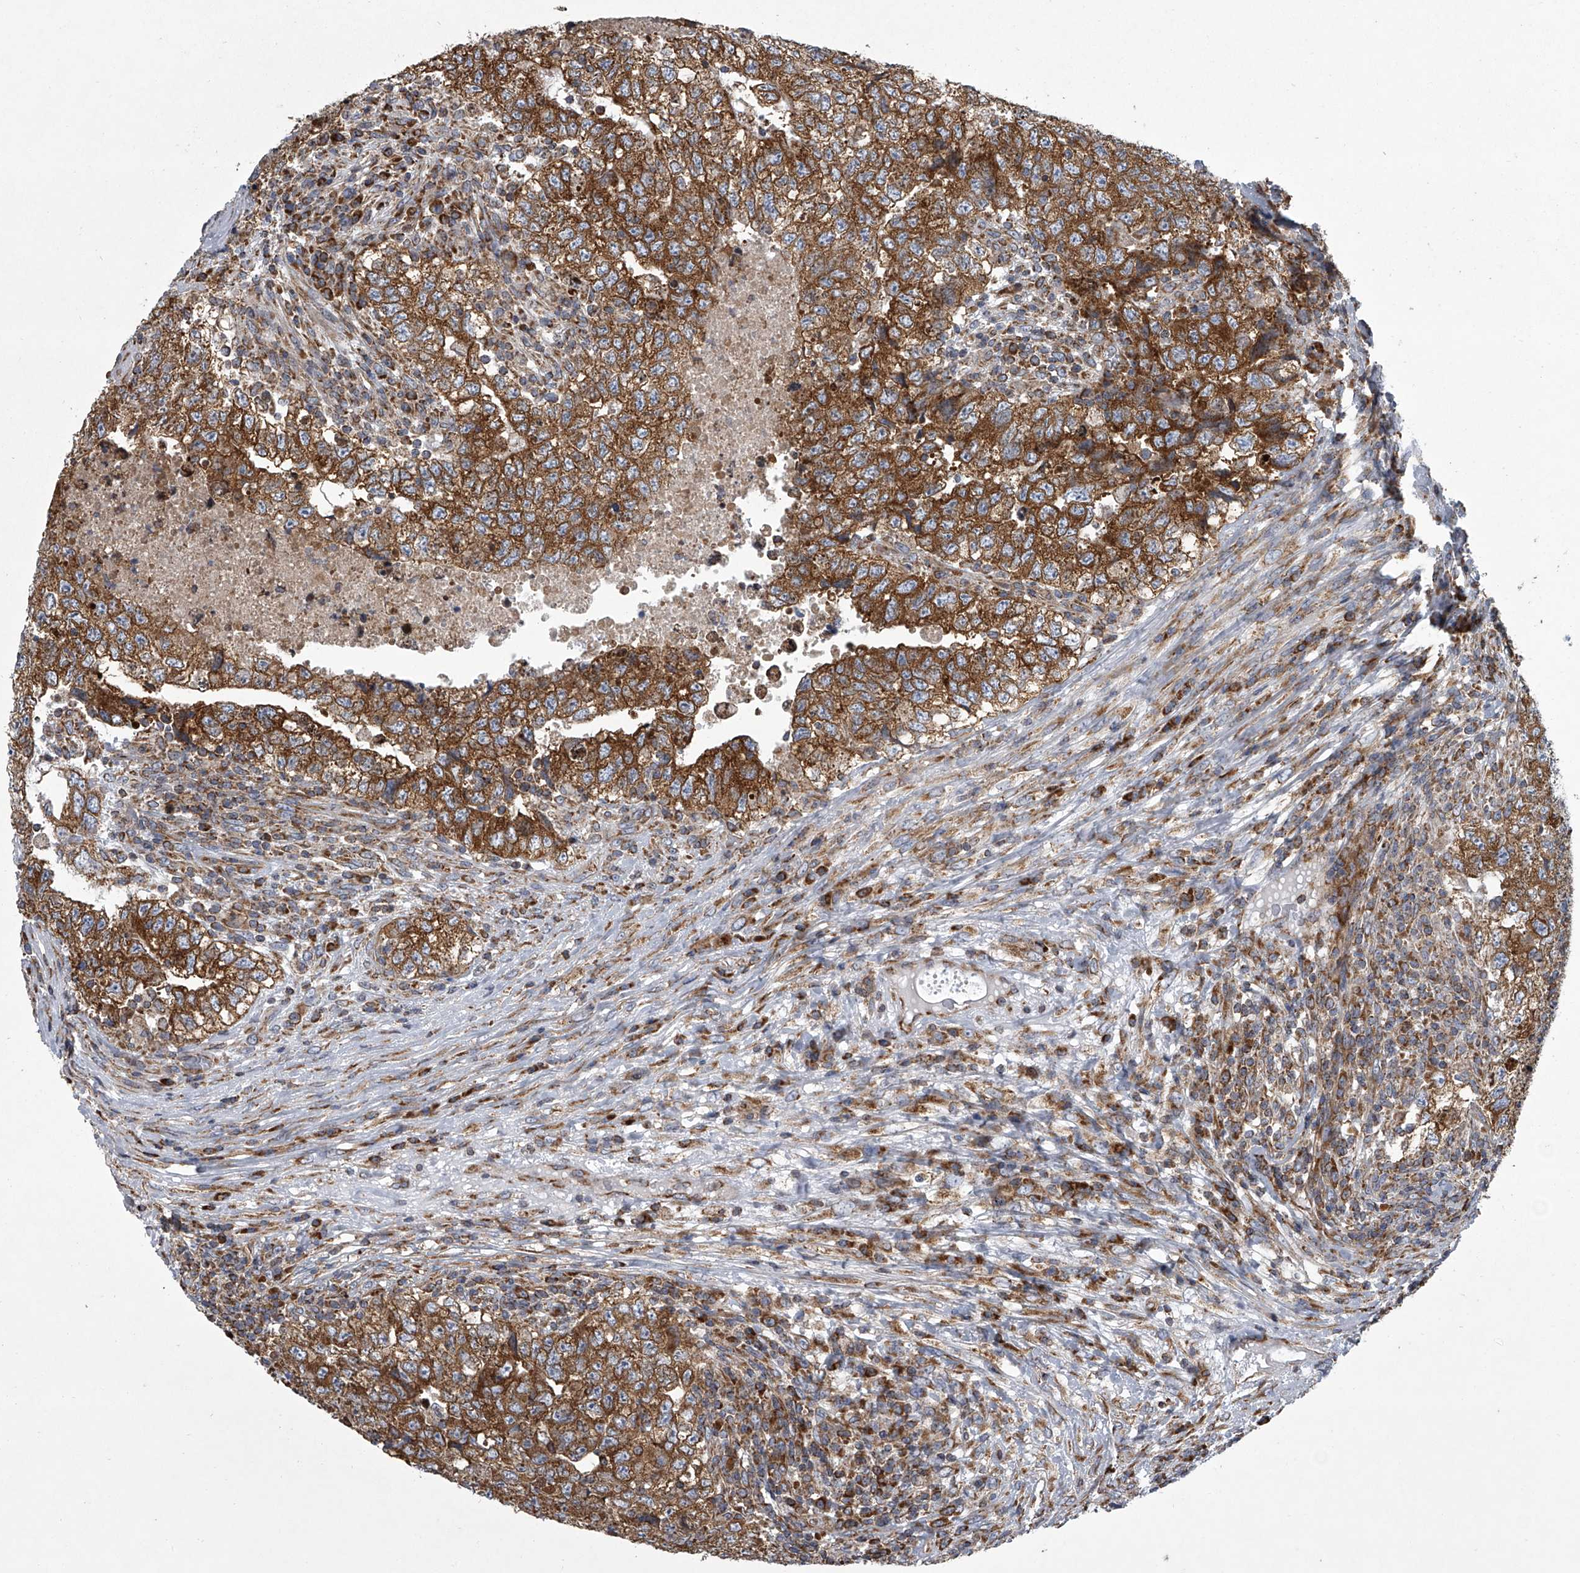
{"staining": {"intensity": "strong", "quantity": ">75%", "location": "cytoplasmic/membranous"}, "tissue": "testis cancer", "cell_type": "Tumor cells", "image_type": "cancer", "snomed": [{"axis": "morphology", "description": "Carcinoma, Embryonal, NOS"}, {"axis": "topography", "description": "Testis"}], "caption": "Testis embryonal carcinoma tissue displays strong cytoplasmic/membranous positivity in approximately >75% of tumor cells", "gene": "ZC3H15", "patient": {"sex": "male", "age": 37}}